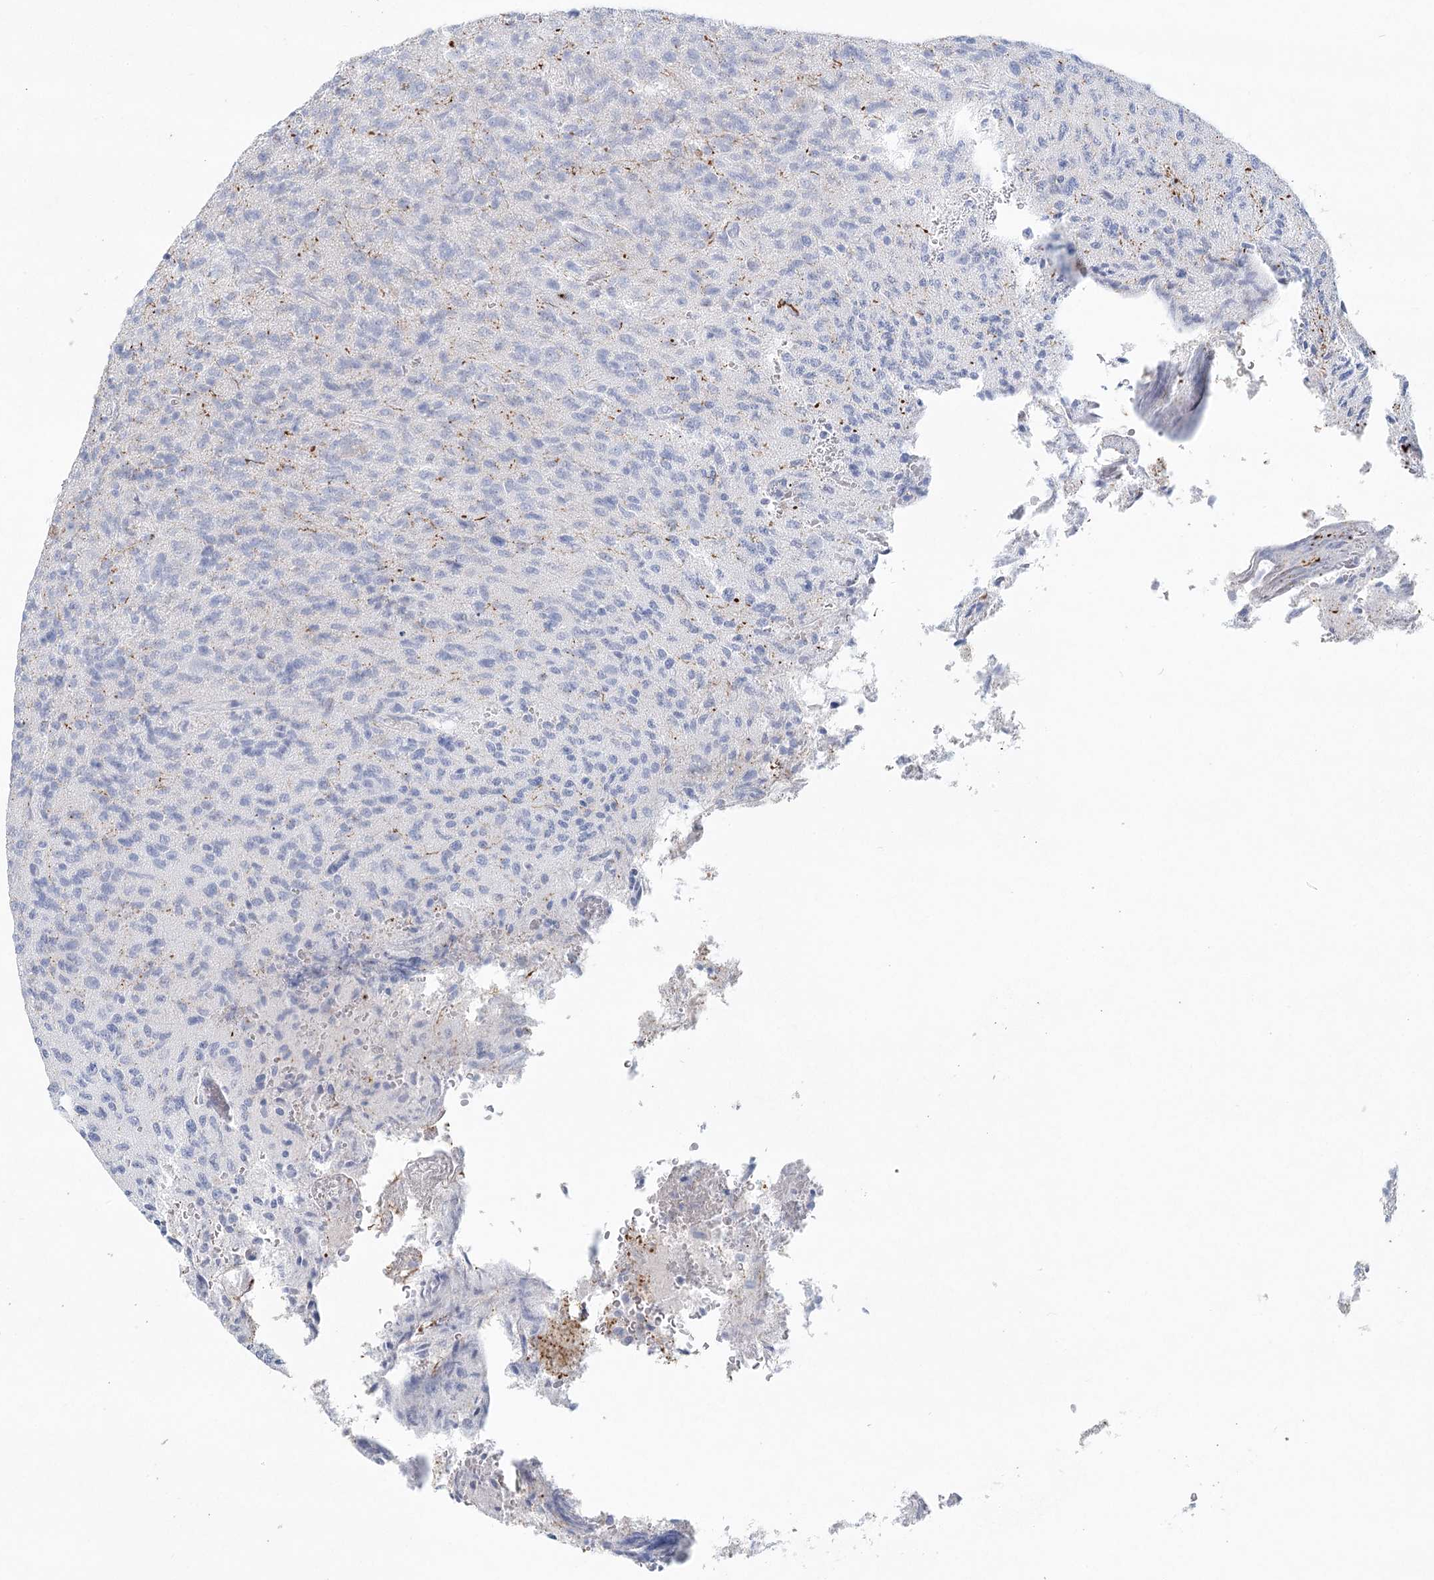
{"staining": {"intensity": "negative", "quantity": "none", "location": "none"}, "tissue": "glioma", "cell_type": "Tumor cells", "image_type": "cancer", "snomed": [{"axis": "morphology", "description": "Glioma, malignant, High grade"}, {"axis": "topography", "description": "Brain"}], "caption": "IHC of human glioma exhibits no positivity in tumor cells.", "gene": "LRP2BP", "patient": {"sex": "female", "age": 57}}